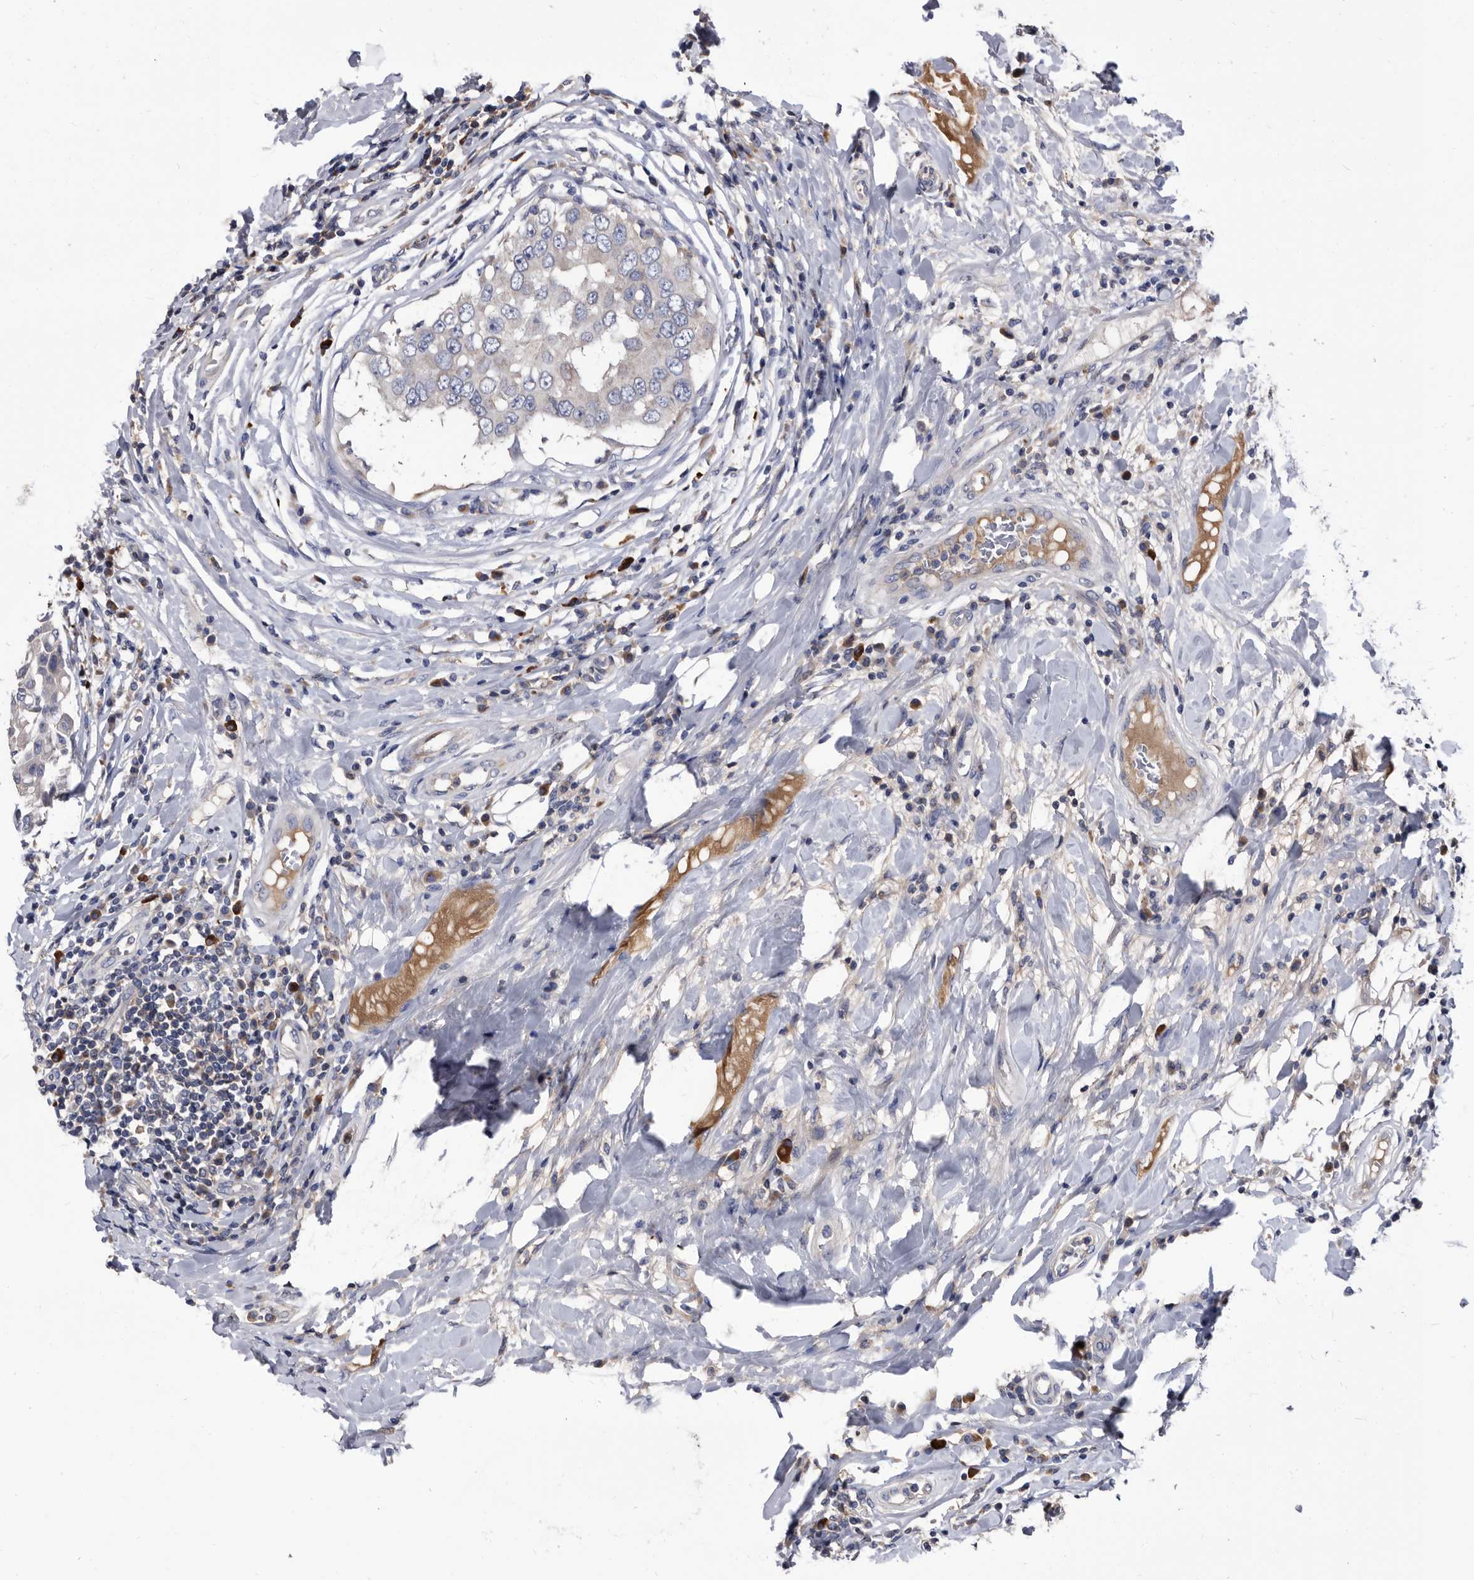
{"staining": {"intensity": "negative", "quantity": "none", "location": "none"}, "tissue": "breast cancer", "cell_type": "Tumor cells", "image_type": "cancer", "snomed": [{"axis": "morphology", "description": "Duct carcinoma"}, {"axis": "topography", "description": "Breast"}], "caption": "This is an IHC photomicrograph of human breast infiltrating ductal carcinoma. There is no positivity in tumor cells.", "gene": "DTNBP1", "patient": {"sex": "female", "age": 27}}